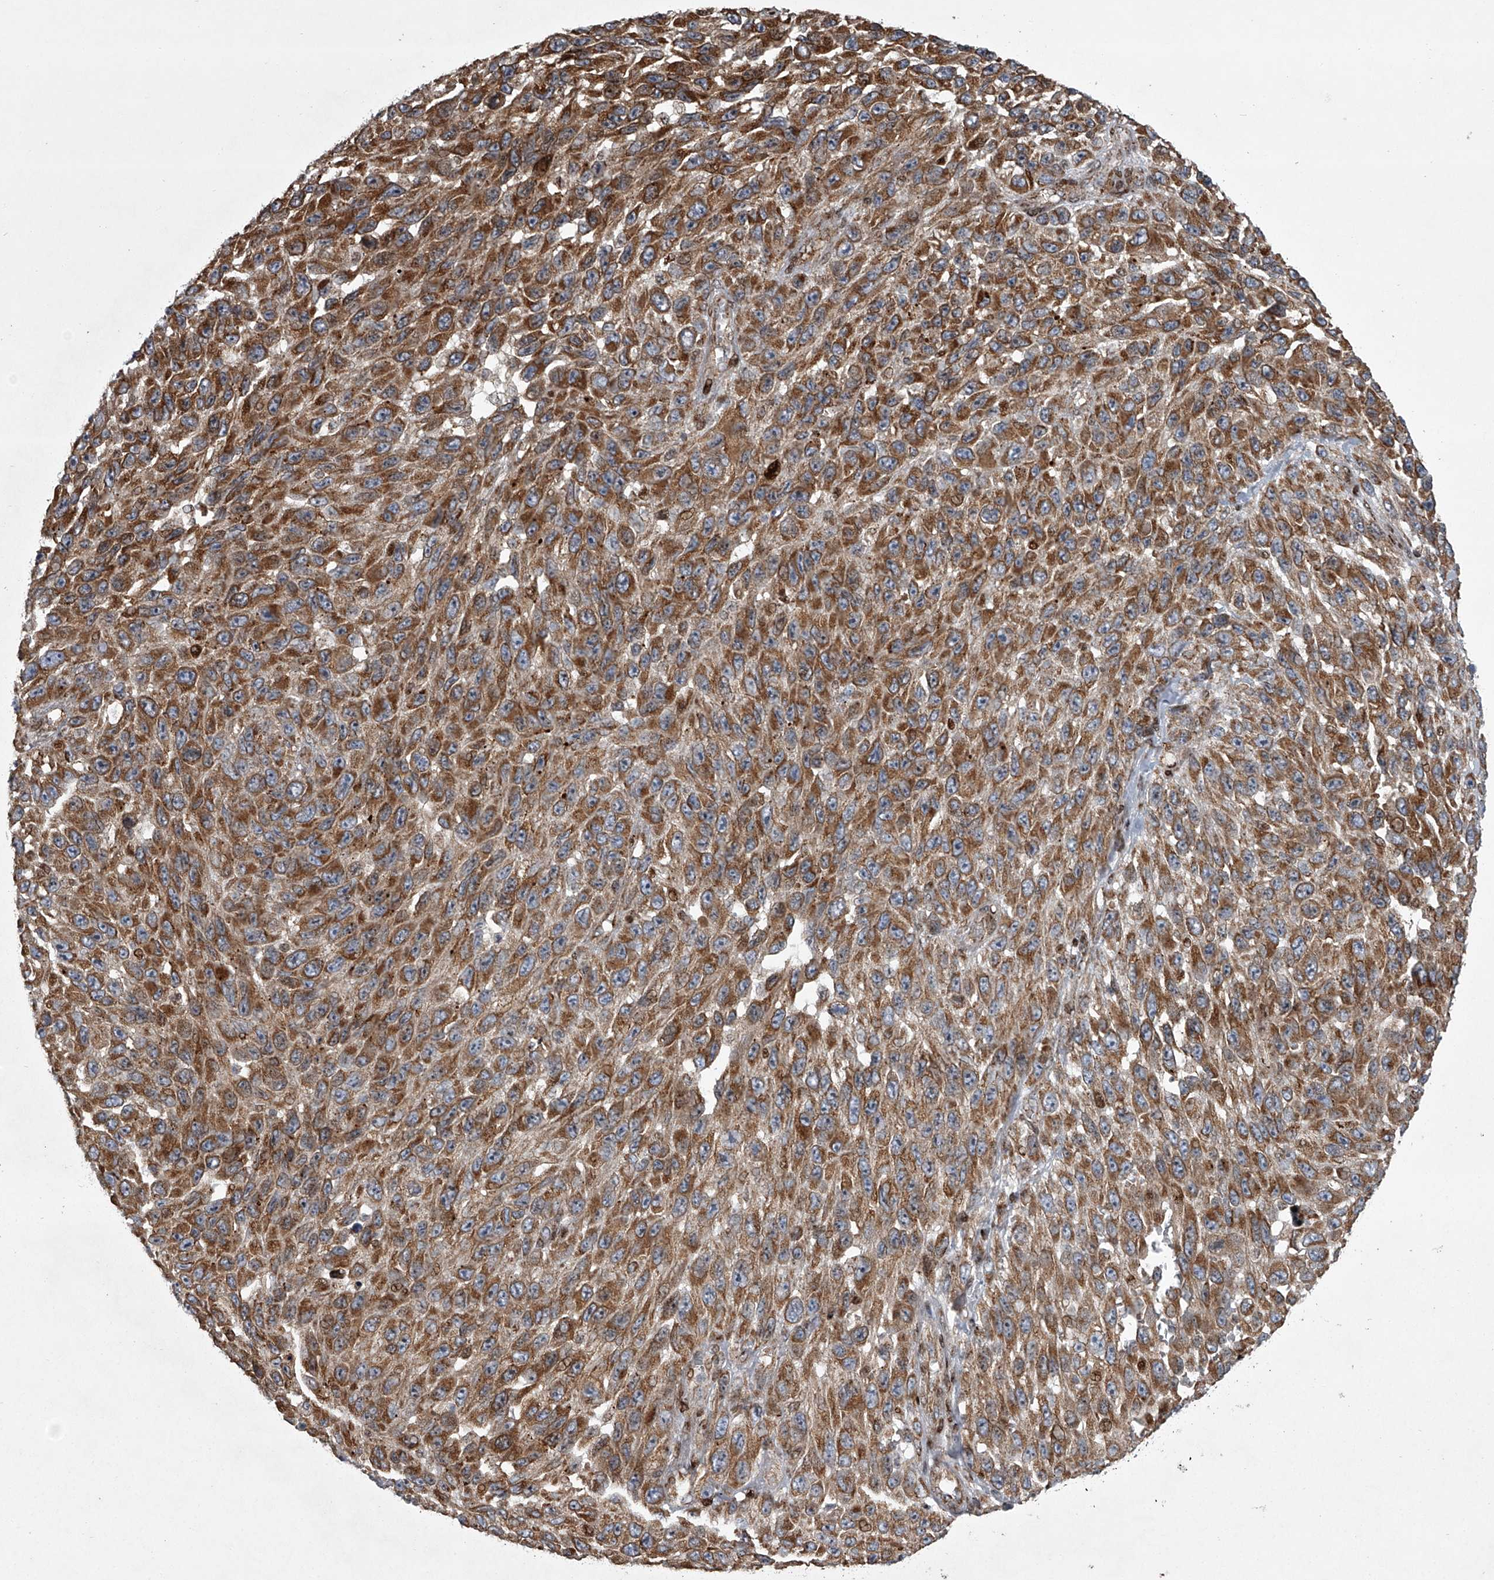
{"staining": {"intensity": "moderate", "quantity": ">75%", "location": "cytoplasmic/membranous"}, "tissue": "melanoma", "cell_type": "Tumor cells", "image_type": "cancer", "snomed": [{"axis": "morphology", "description": "Malignant melanoma, NOS"}, {"axis": "topography", "description": "Skin"}], "caption": "Immunohistochemistry of melanoma demonstrates medium levels of moderate cytoplasmic/membranous positivity in approximately >75% of tumor cells.", "gene": "STRADA", "patient": {"sex": "female", "age": 96}}